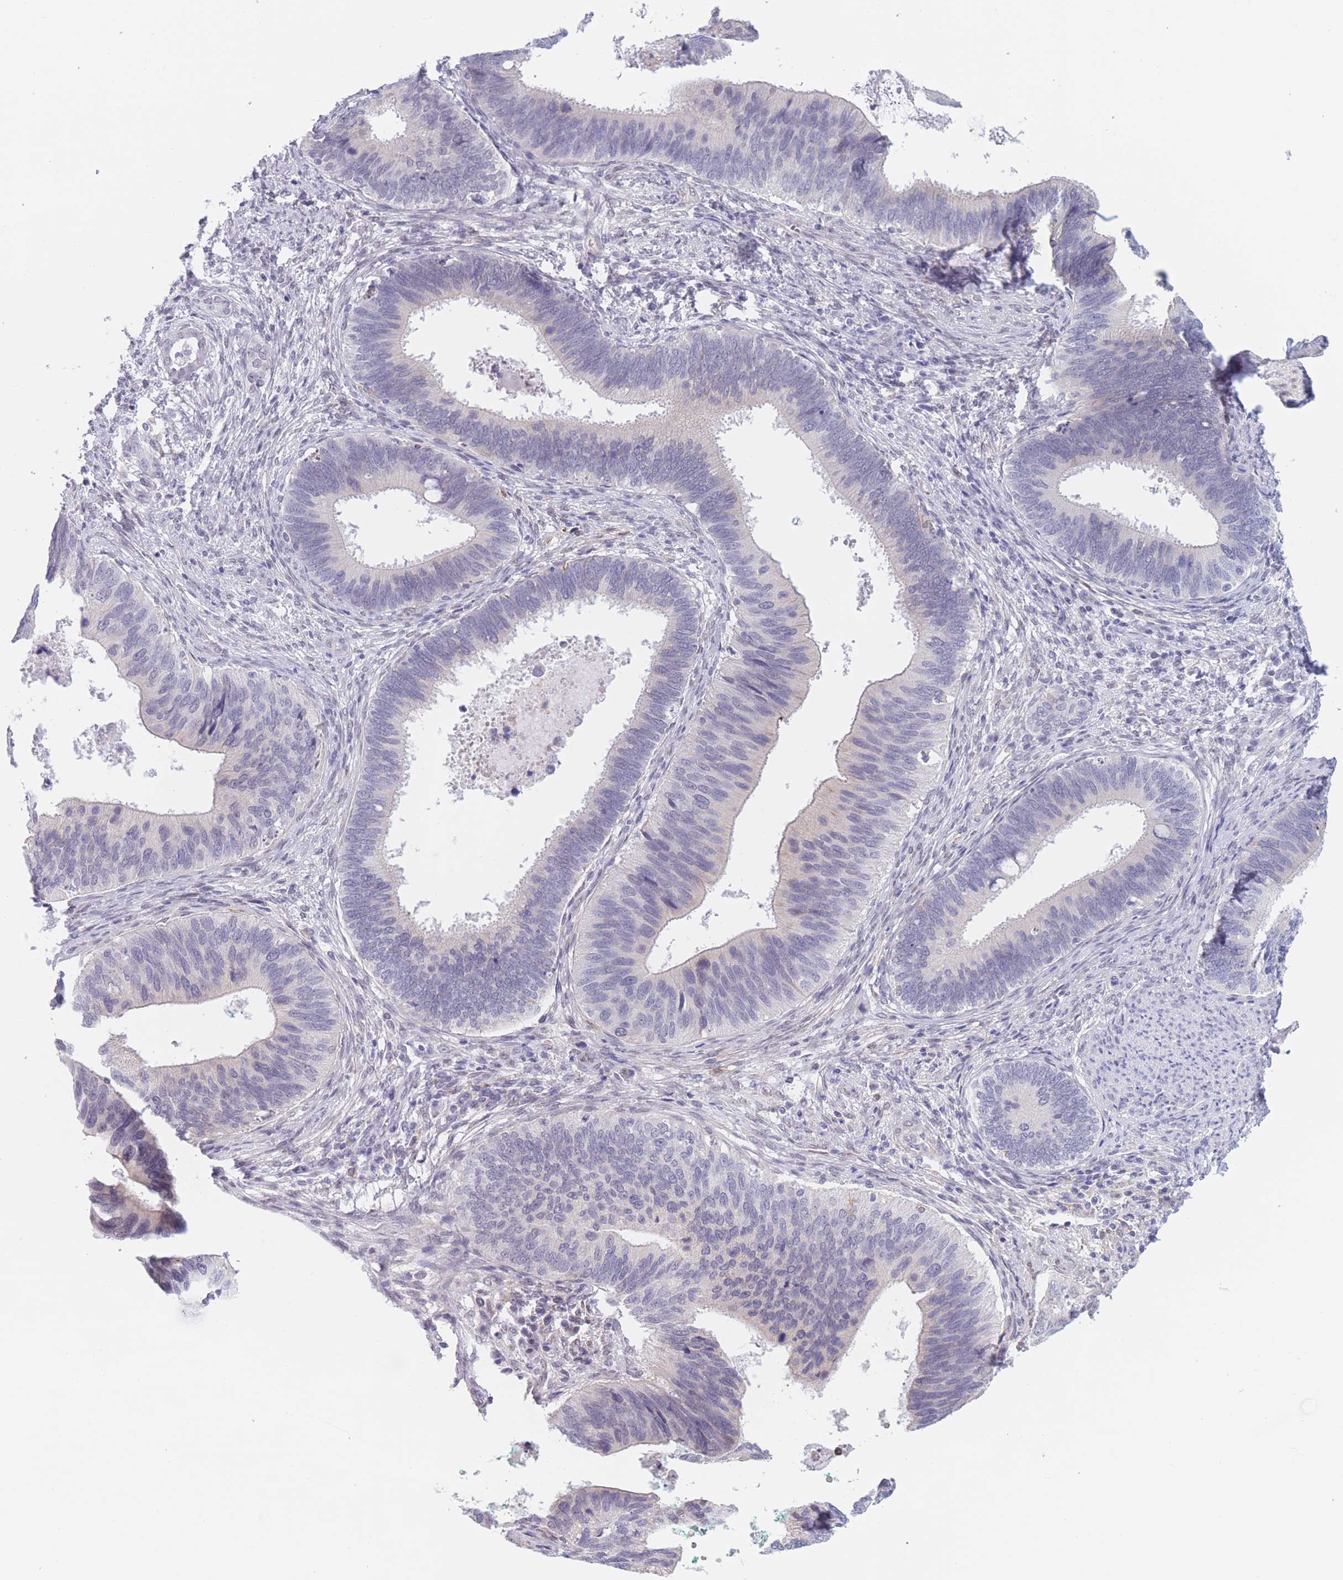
{"staining": {"intensity": "negative", "quantity": "none", "location": "none"}, "tissue": "cervical cancer", "cell_type": "Tumor cells", "image_type": "cancer", "snomed": [{"axis": "morphology", "description": "Adenocarcinoma, NOS"}, {"axis": "topography", "description": "Cervix"}], "caption": "Immunohistochemical staining of cervical cancer reveals no significant positivity in tumor cells.", "gene": "PODXL", "patient": {"sex": "female", "age": 42}}